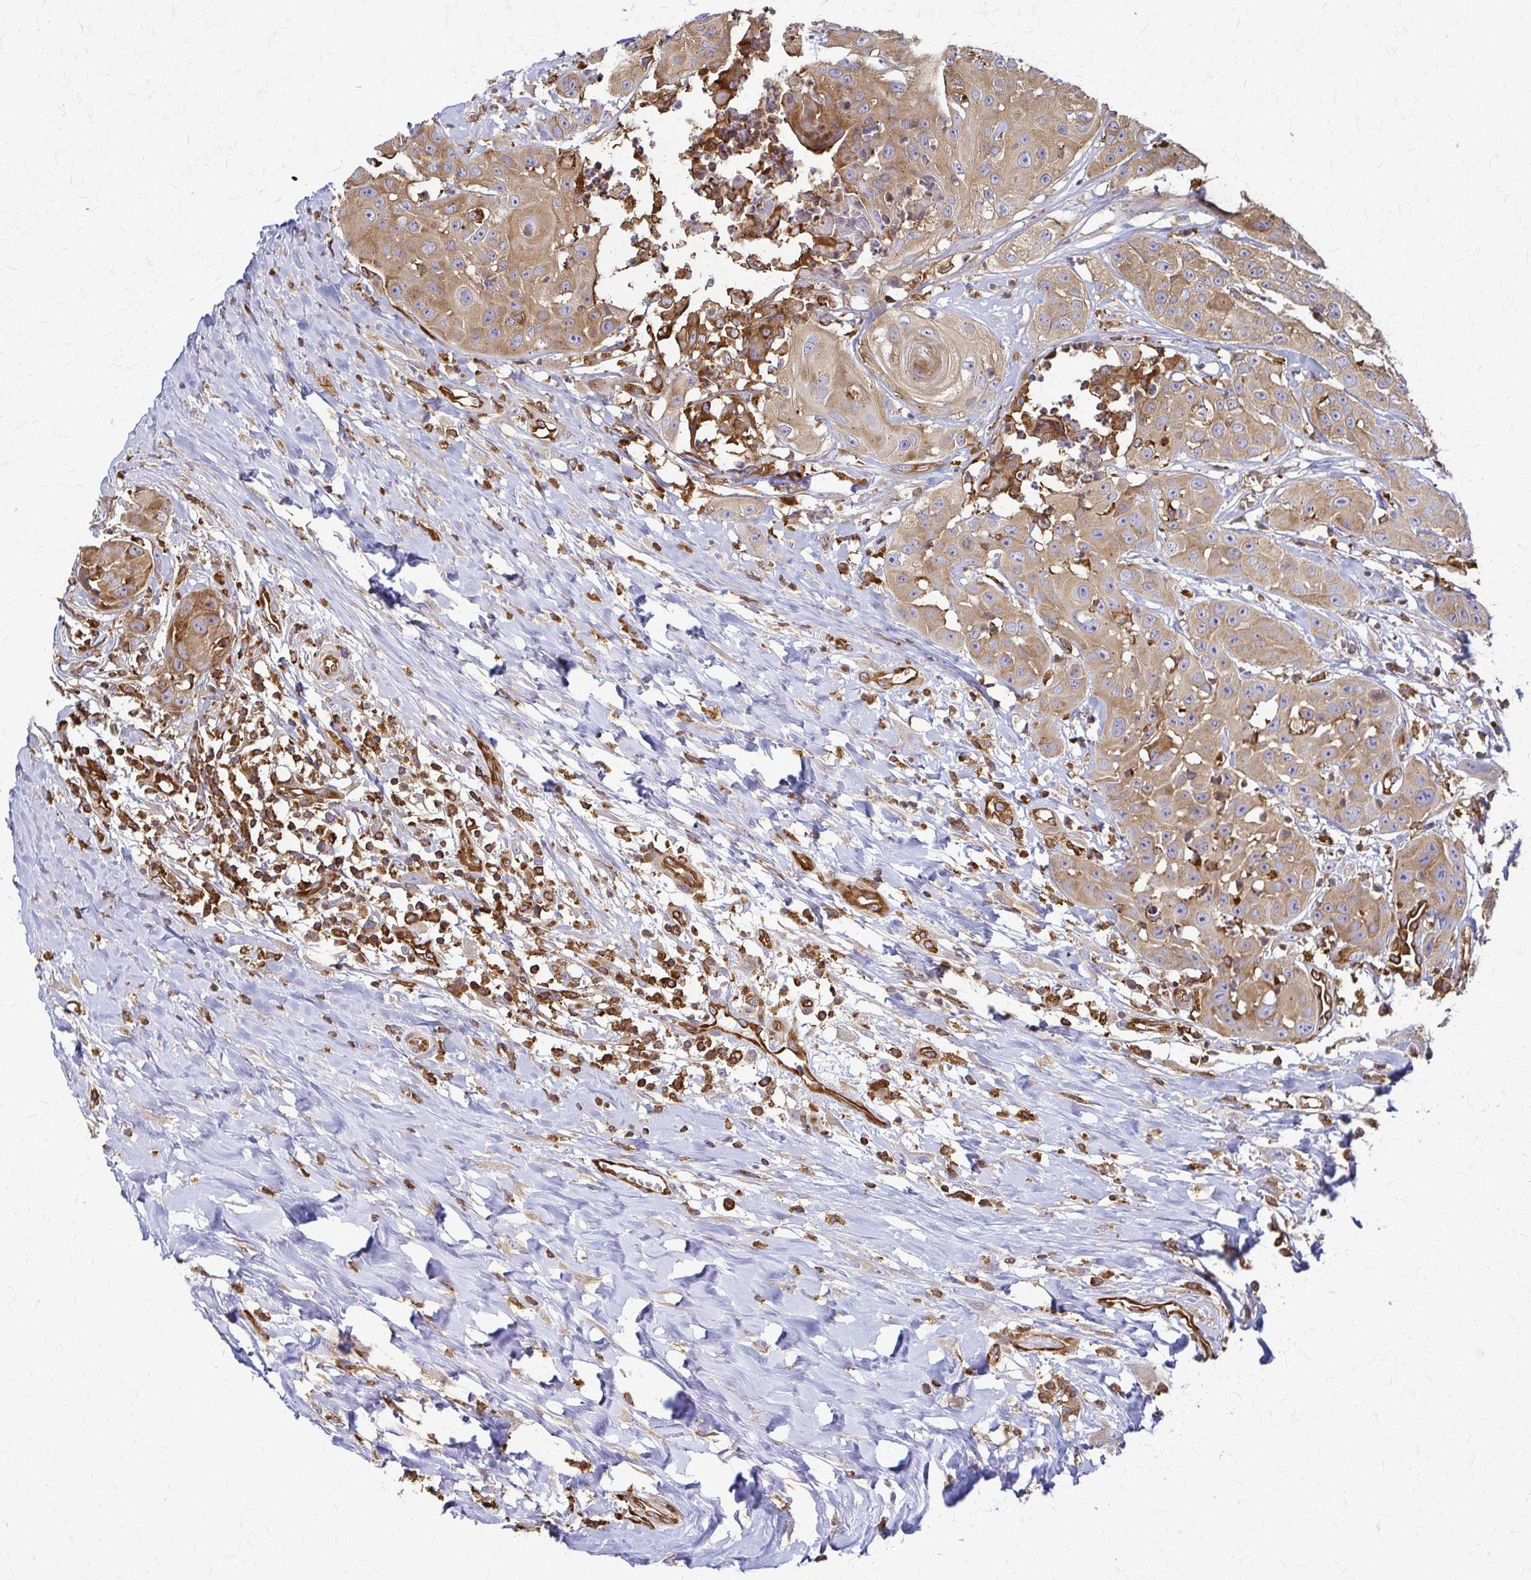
{"staining": {"intensity": "moderate", "quantity": ">75%", "location": "cytoplasmic/membranous"}, "tissue": "head and neck cancer", "cell_type": "Tumor cells", "image_type": "cancer", "snomed": [{"axis": "morphology", "description": "Squamous cell carcinoma, NOS"}, {"axis": "topography", "description": "Head-Neck"}], "caption": "Squamous cell carcinoma (head and neck) was stained to show a protein in brown. There is medium levels of moderate cytoplasmic/membranous expression in about >75% of tumor cells.", "gene": "WASF2", "patient": {"sex": "male", "age": 83}}